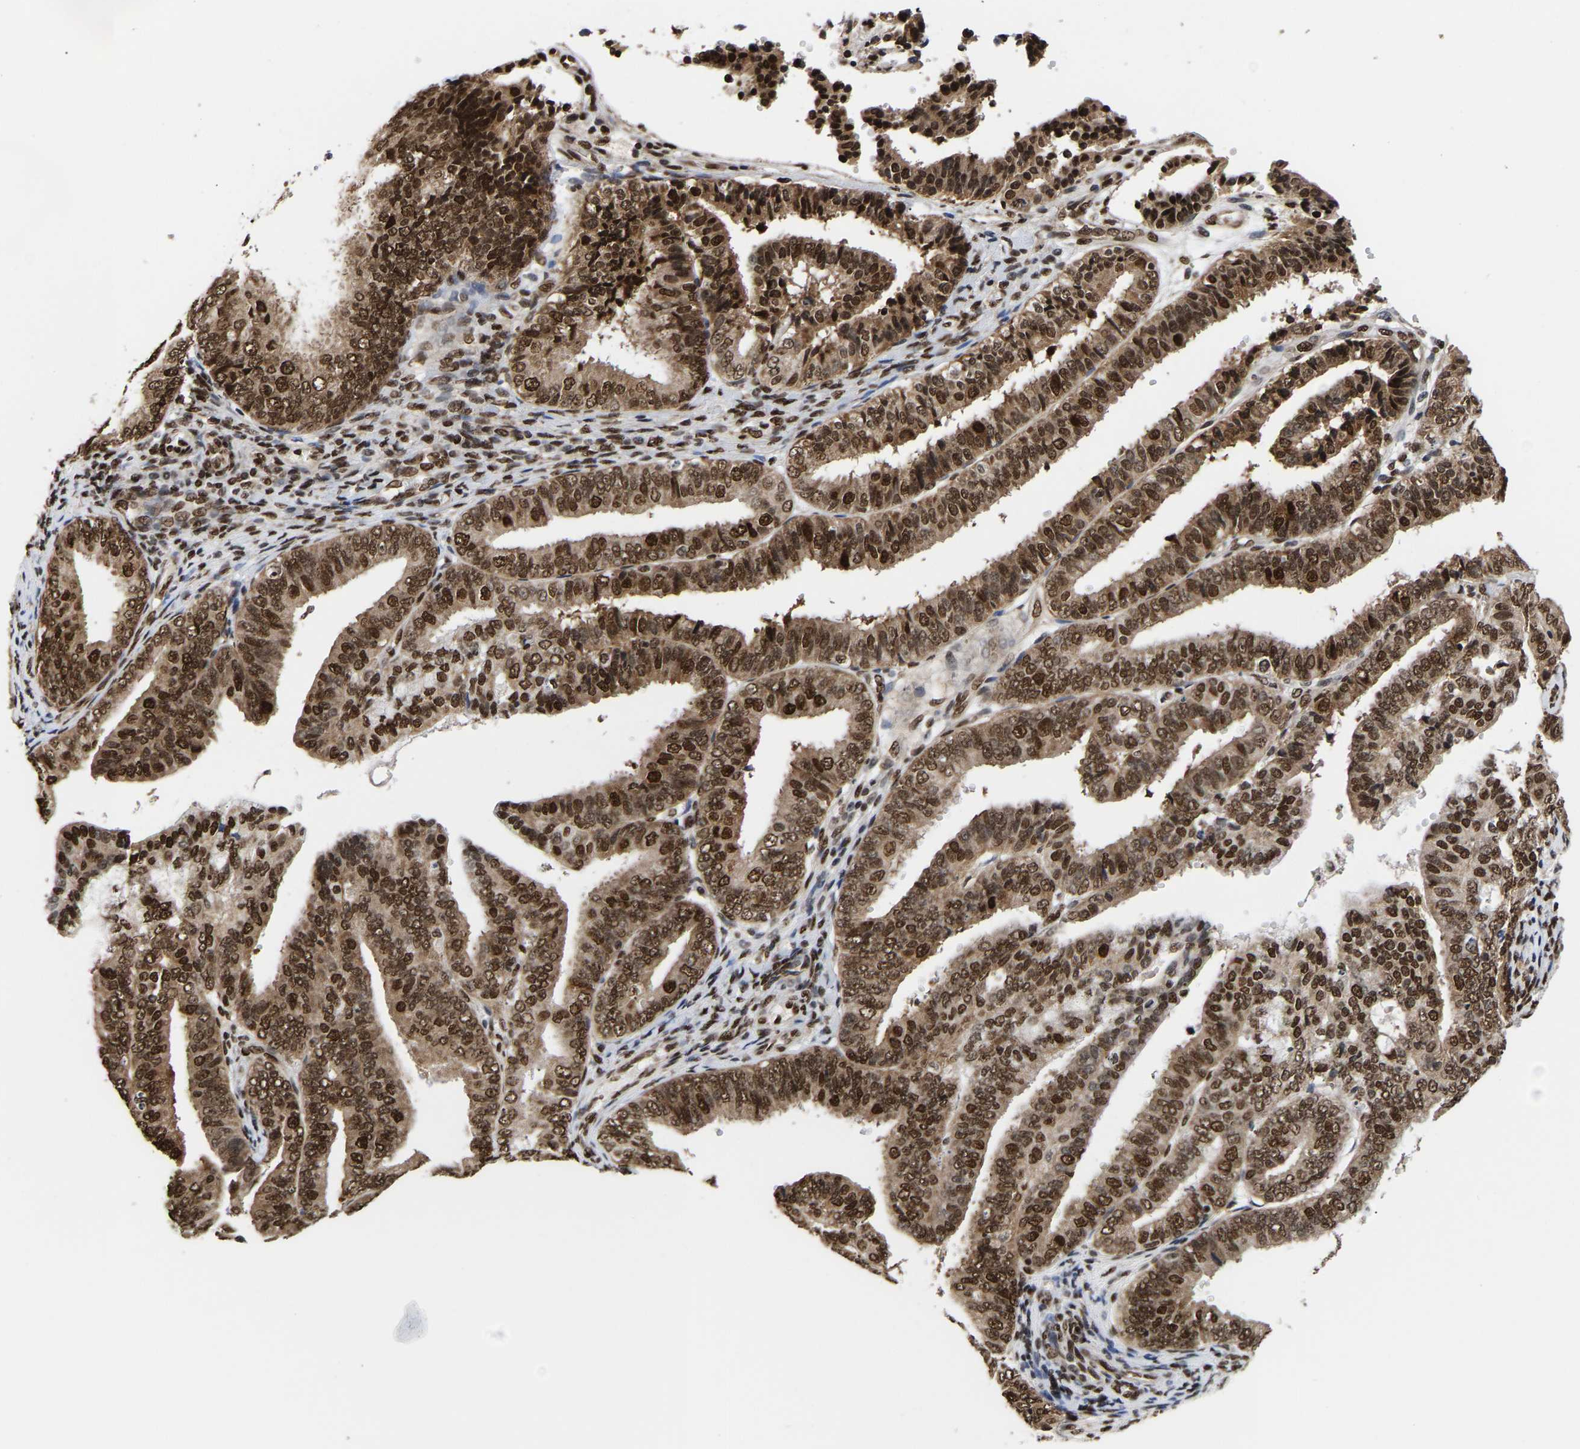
{"staining": {"intensity": "strong", "quantity": ">75%", "location": "cytoplasmic/membranous,nuclear"}, "tissue": "endometrial cancer", "cell_type": "Tumor cells", "image_type": "cancer", "snomed": [{"axis": "morphology", "description": "Adenocarcinoma, NOS"}, {"axis": "topography", "description": "Endometrium"}], "caption": "Immunohistochemical staining of endometrial adenocarcinoma demonstrates strong cytoplasmic/membranous and nuclear protein positivity in about >75% of tumor cells. The staining is performed using DAB brown chromogen to label protein expression. The nuclei are counter-stained blue using hematoxylin.", "gene": "PSIP1", "patient": {"sex": "female", "age": 63}}